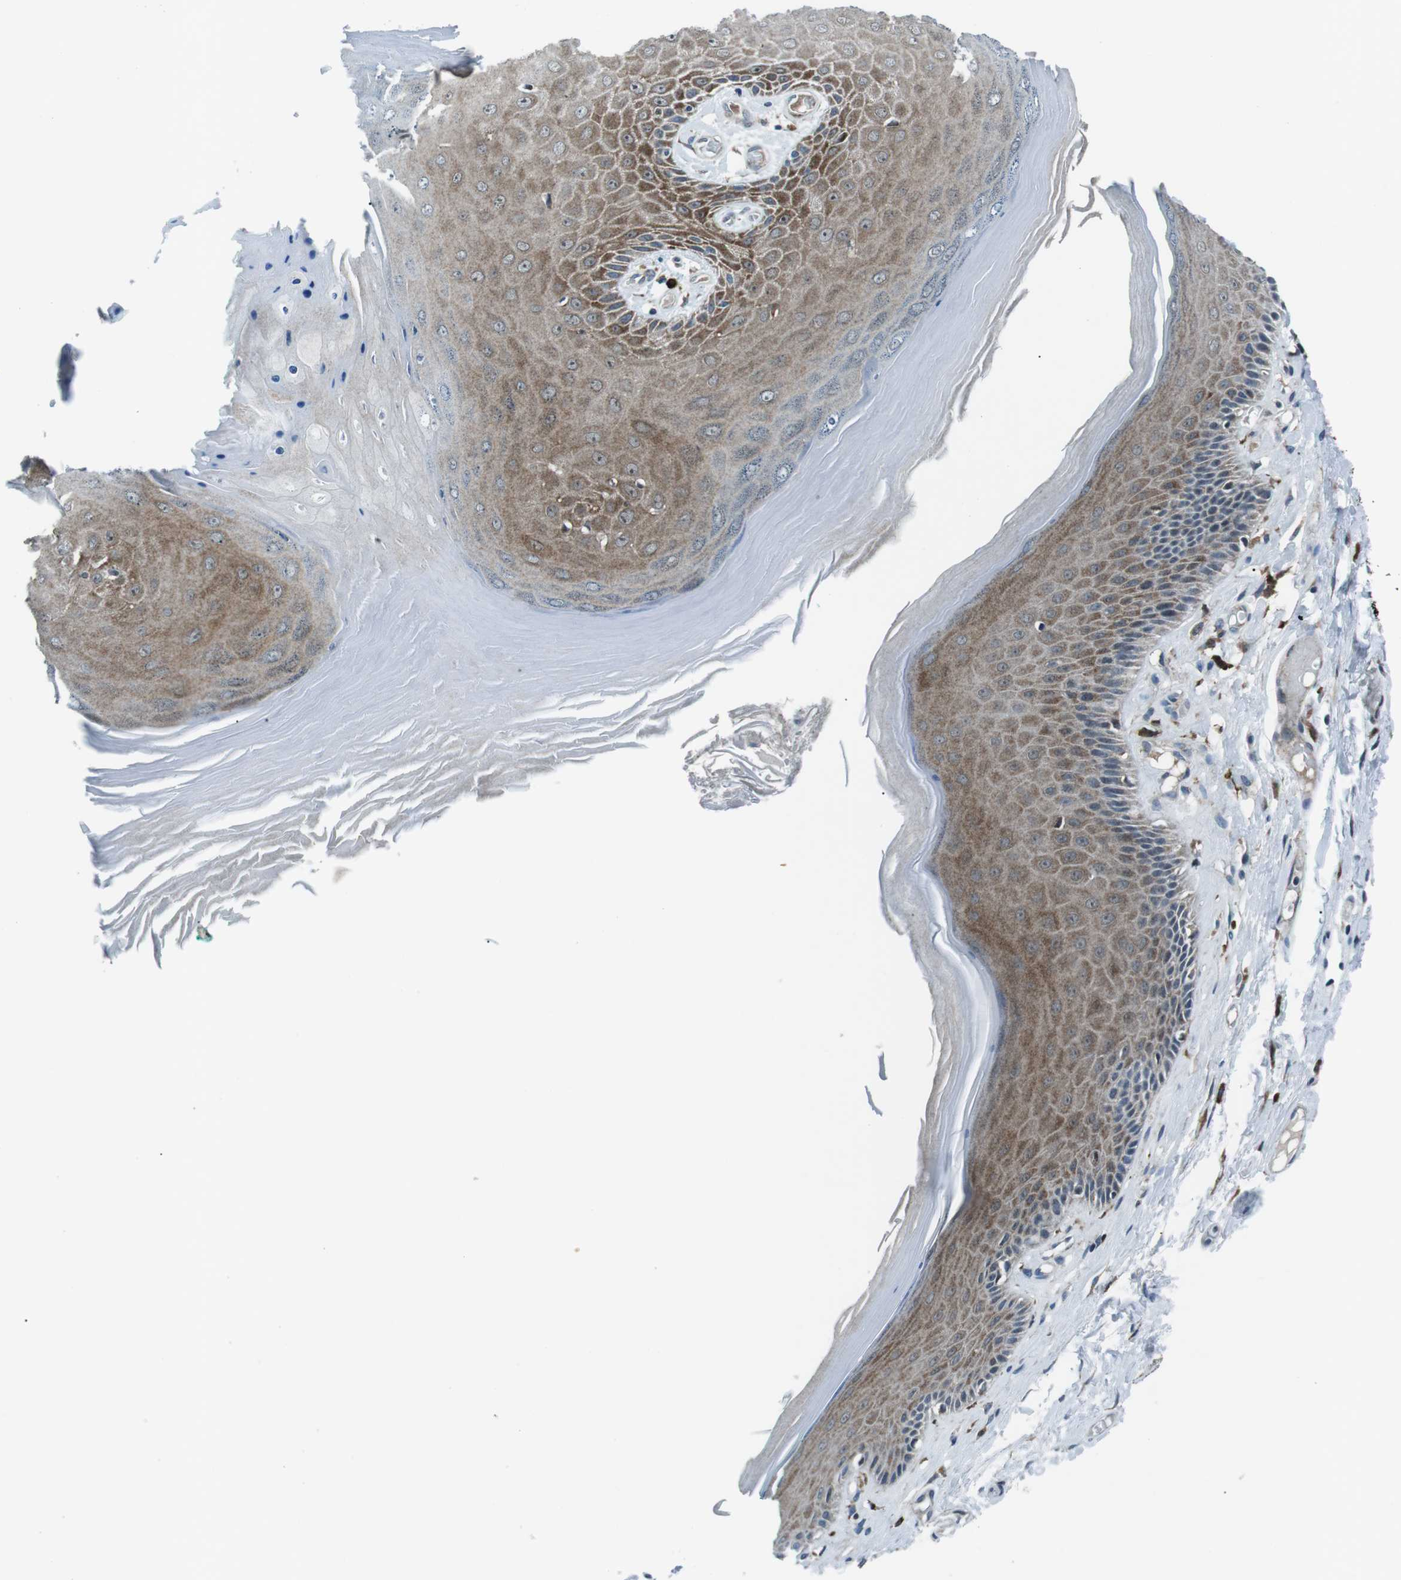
{"staining": {"intensity": "moderate", "quantity": ">75%", "location": "cytoplasmic/membranous"}, "tissue": "skin", "cell_type": "Epidermal cells", "image_type": "normal", "snomed": [{"axis": "morphology", "description": "Normal tissue, NOS"}, {"axis": "topography", "description": "Vulva"}], "caption": "Immunohistochemical staining of unremarkable human skin shows moderate cytoplasmic/membranous protein positivity in about >75% of epidermal cells. The protein of interest is stained brown, and the nuclei are stained in blue (DAB IHC with brightfield microscopy, high magnification).", "gene": "BLNK", "patient": {"sex": "female", "age": 73}}